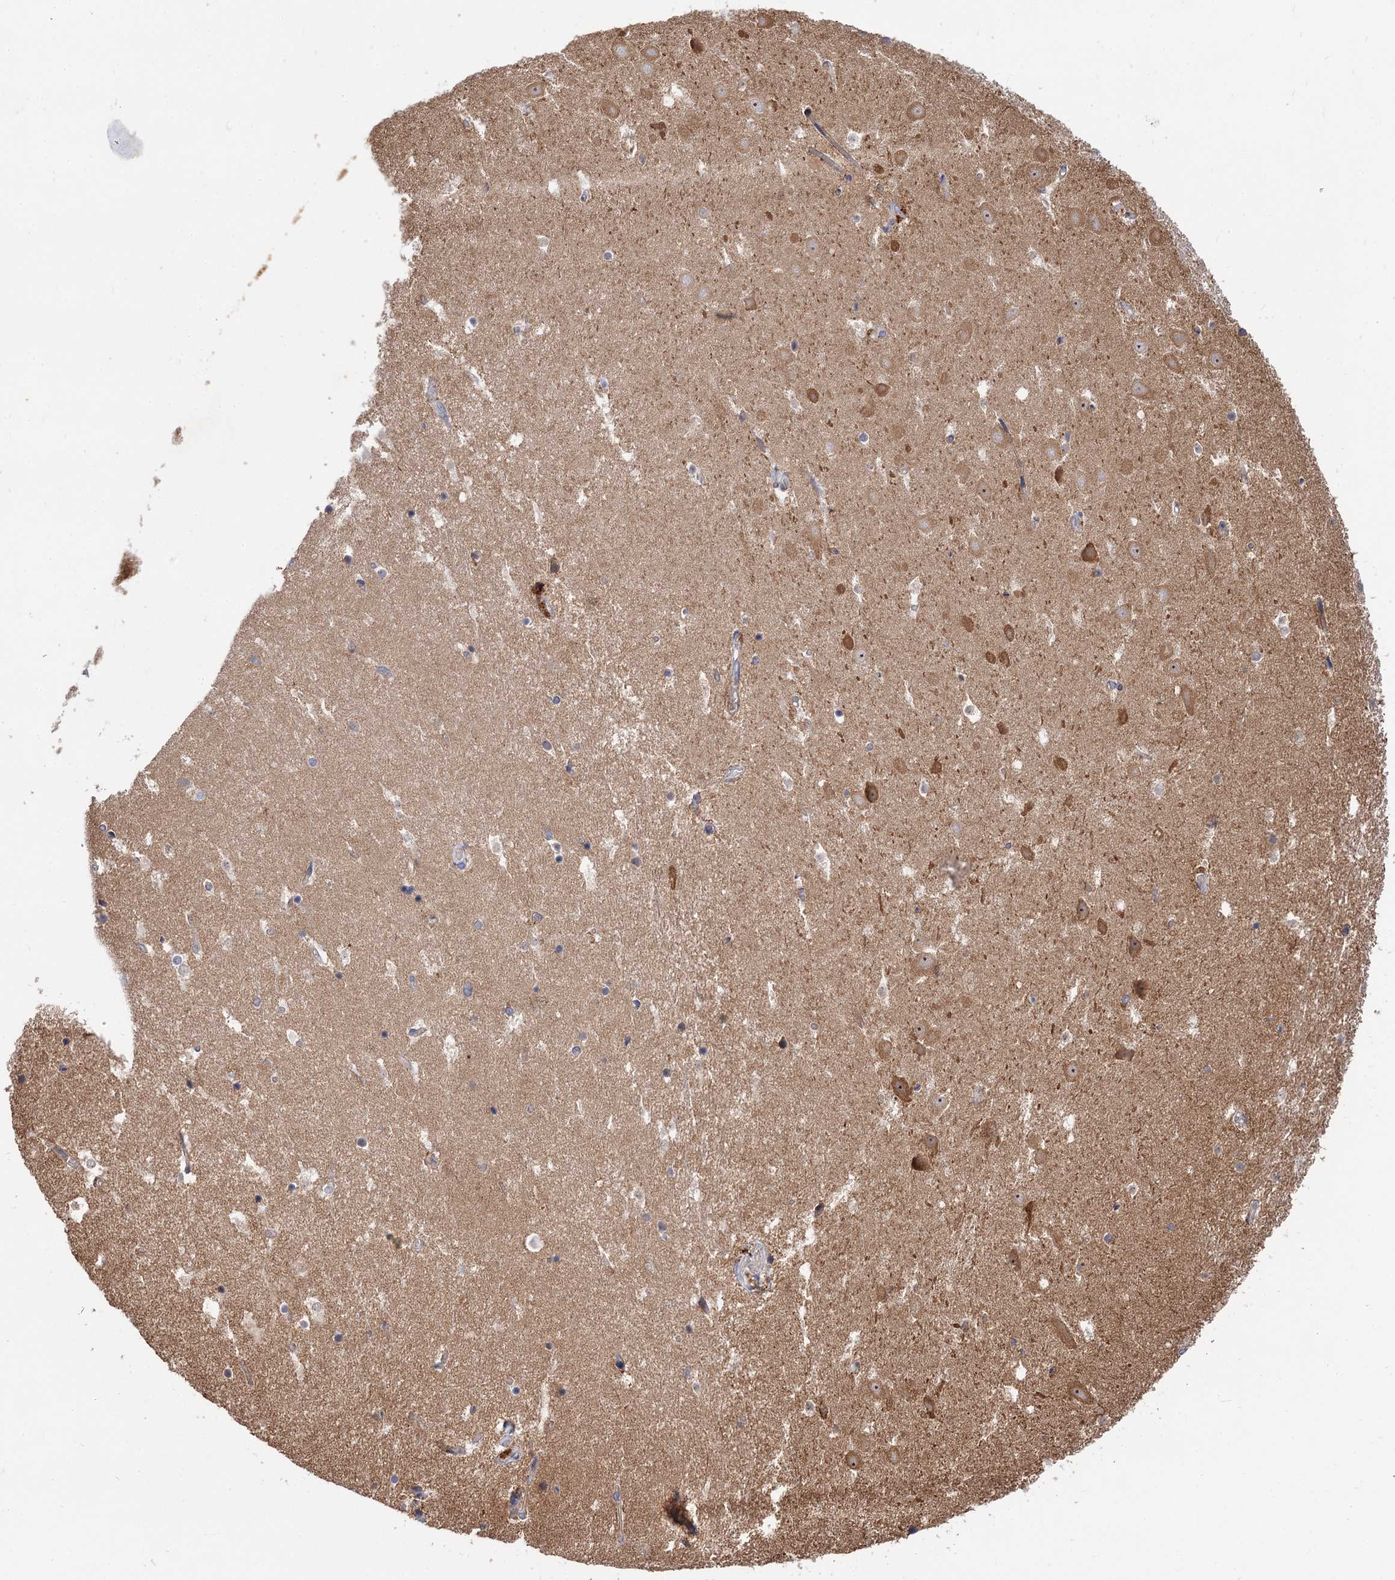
{"staining": {"intensity": "negative", "quantity": "none", "location": "none"}, "tissue": "hippocampus", "cell_type": "Glial cells", "image_type": "normal", "snomed": [{"axis": "morphology", "description": "Normal tissue, NOS"}, {"axis": "topography", "description": "Hippocampus"}], "caption": "Immunohistochemistry (IHC) of normal human hippocampus demonstrates no positivity in glial cells.", "gene": "PATL1", "patient": {"sex": "female", "age": 52}}